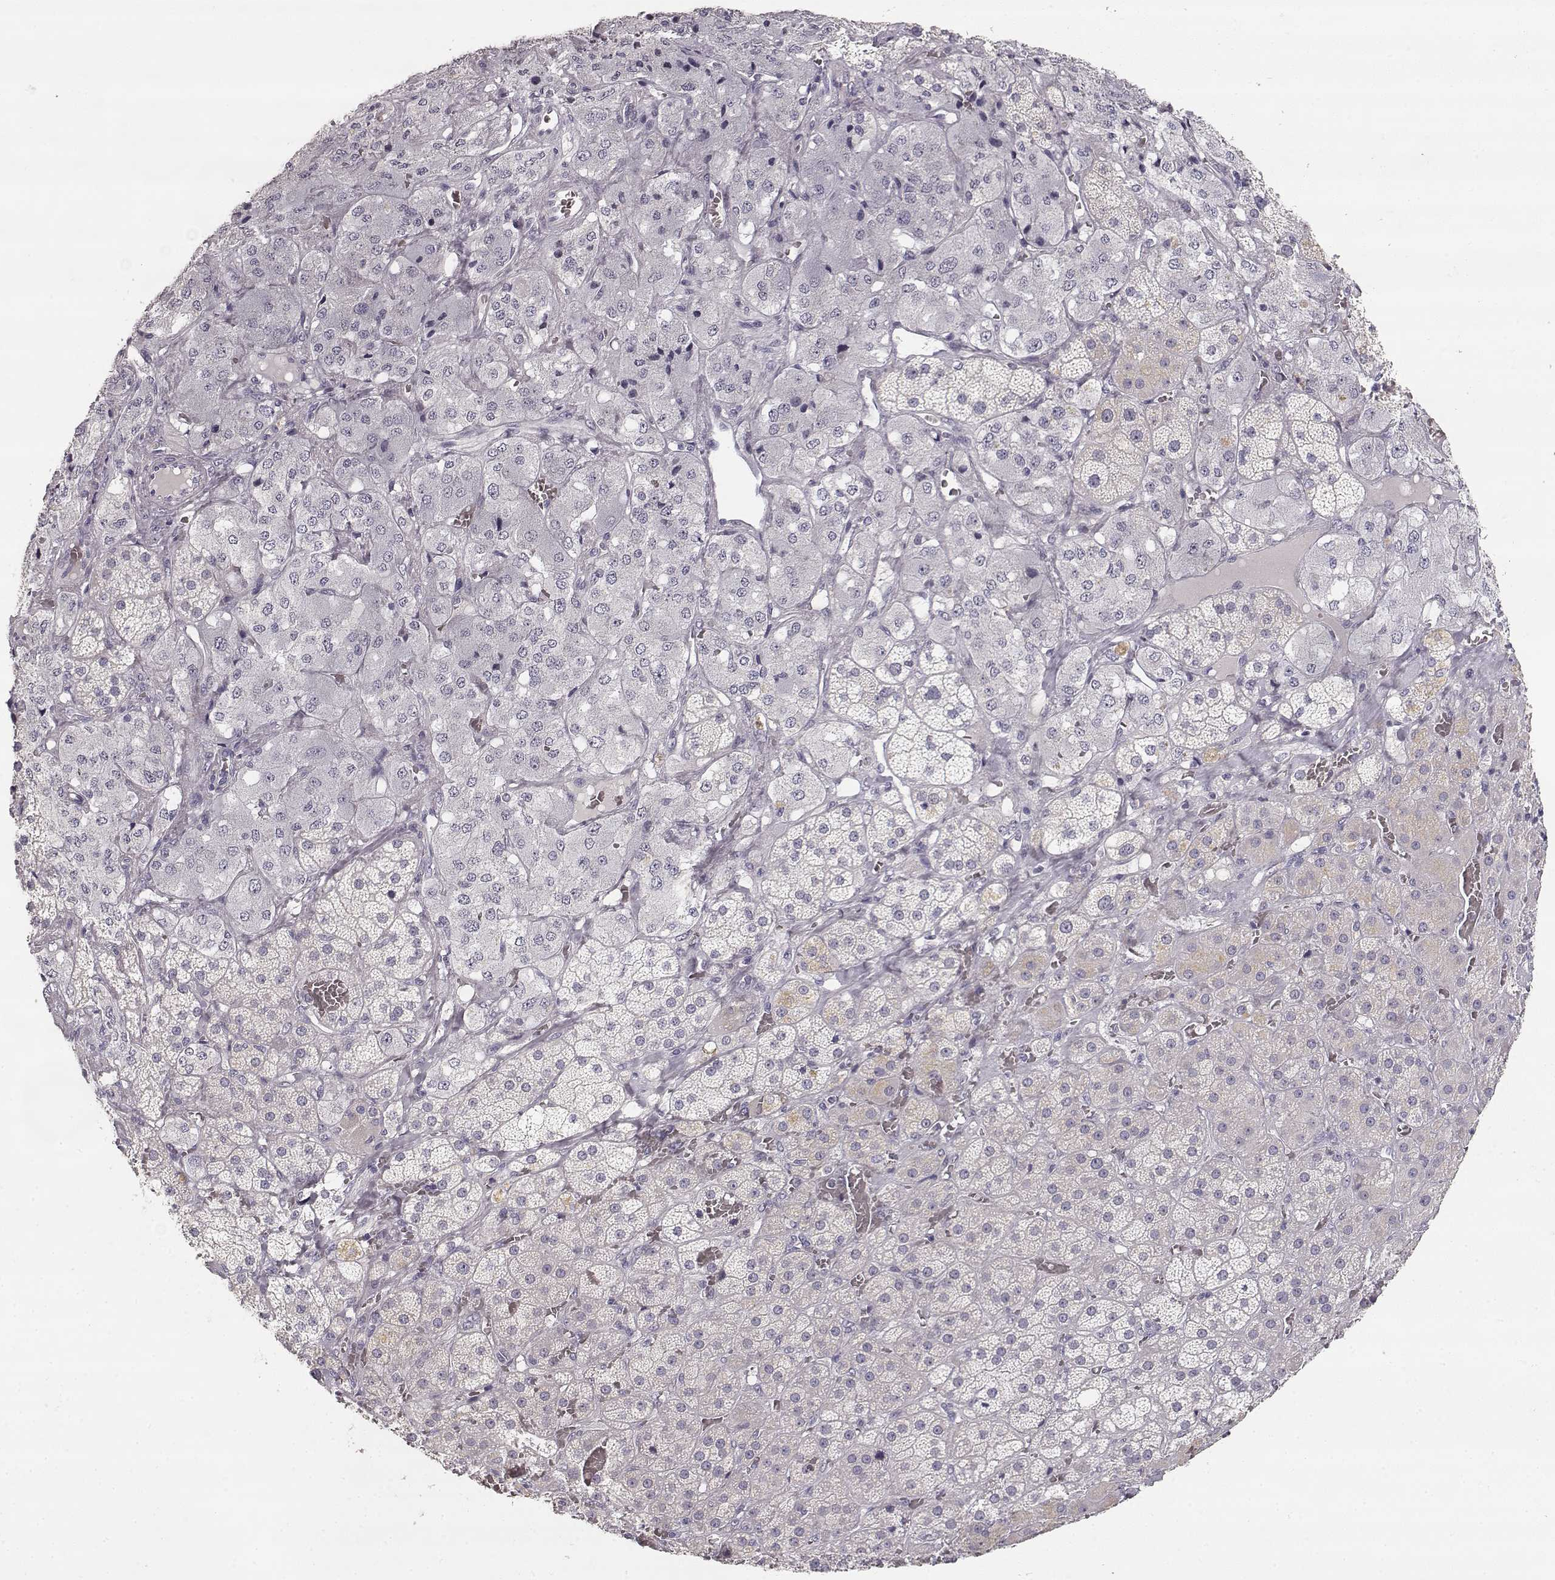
{"staining": {"intensity": "negative", "quantity": "none", "location": "none"}, "tissue": "adrenal gland", "cell_type": "Glandular cells", "image_type": "normal", "snomed": [{"axis": "morphology", "description": "Normal tissue, NOS"}, {"axis": "topography", "description": "Adrenal gland"}], "caption": "Glandular cells are negative for brown protein staining in normal adrenal gland. The staining was performed using DAB (3,3'-diaminobenzidine) to visualize the protein expression in brown, while the nuclei were stained in blue with hematoxylin (Magnification: 20x).", "gene": "TPH2", "patient": {"sex": "male", "age": 57}}